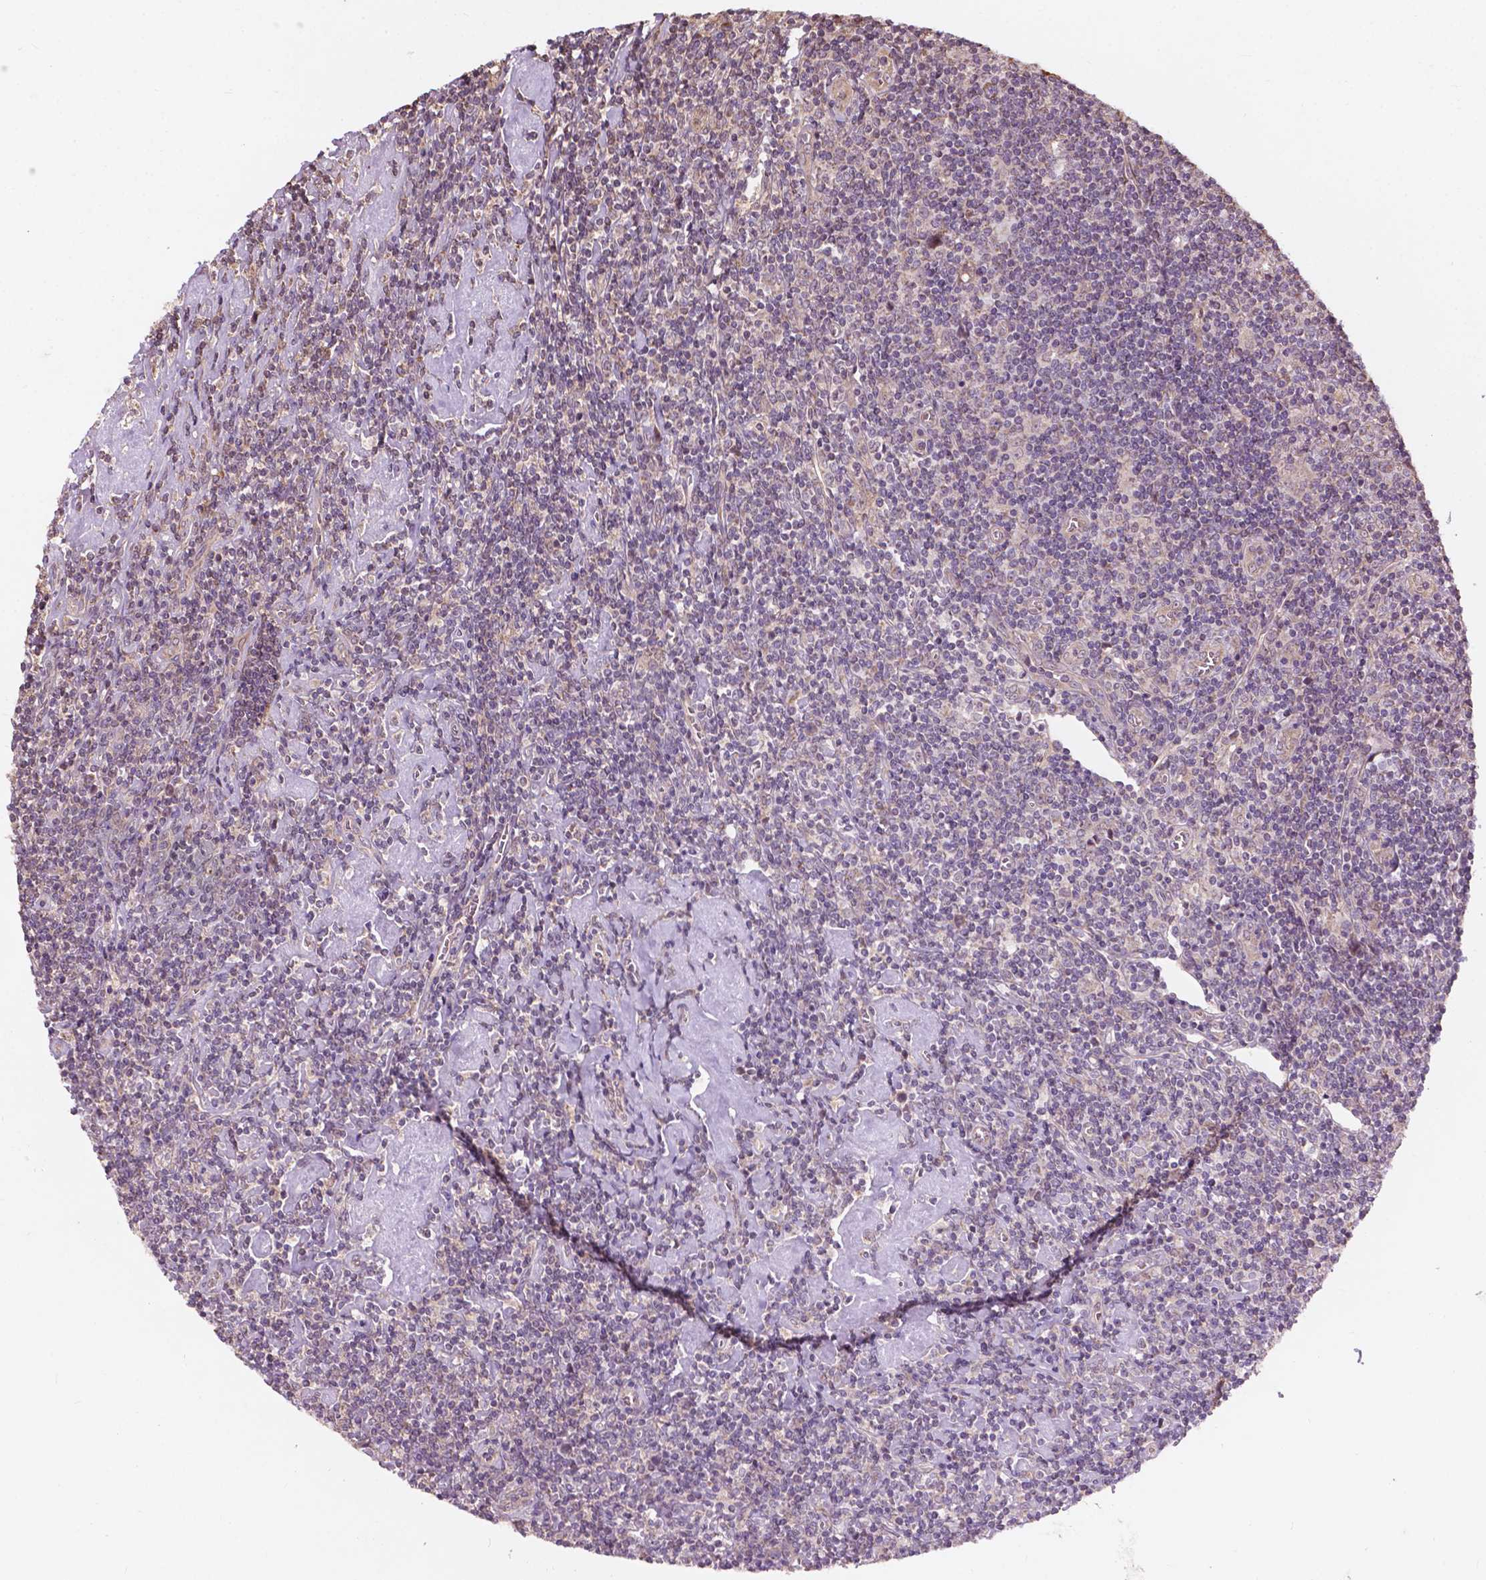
{"staining": {"intensity": "negative", "quantity": "none", "location": "none"}, "tissue": "lymphoma", "cell_type": "Tumor cells", "image_type": "cancer", "snomed": [{"axis": "morphology", "description": "Hodgkin's disease, NOS"}, {"axis": "topography", "description": "Lymph node"}], "caption": "This is an immunohistochemistry histopathology image of human Hodgkin's disease. There is no staining in tumor cells.", "gene": "CDC42BPA", "patient": {"sex": "male", "age": 40}}